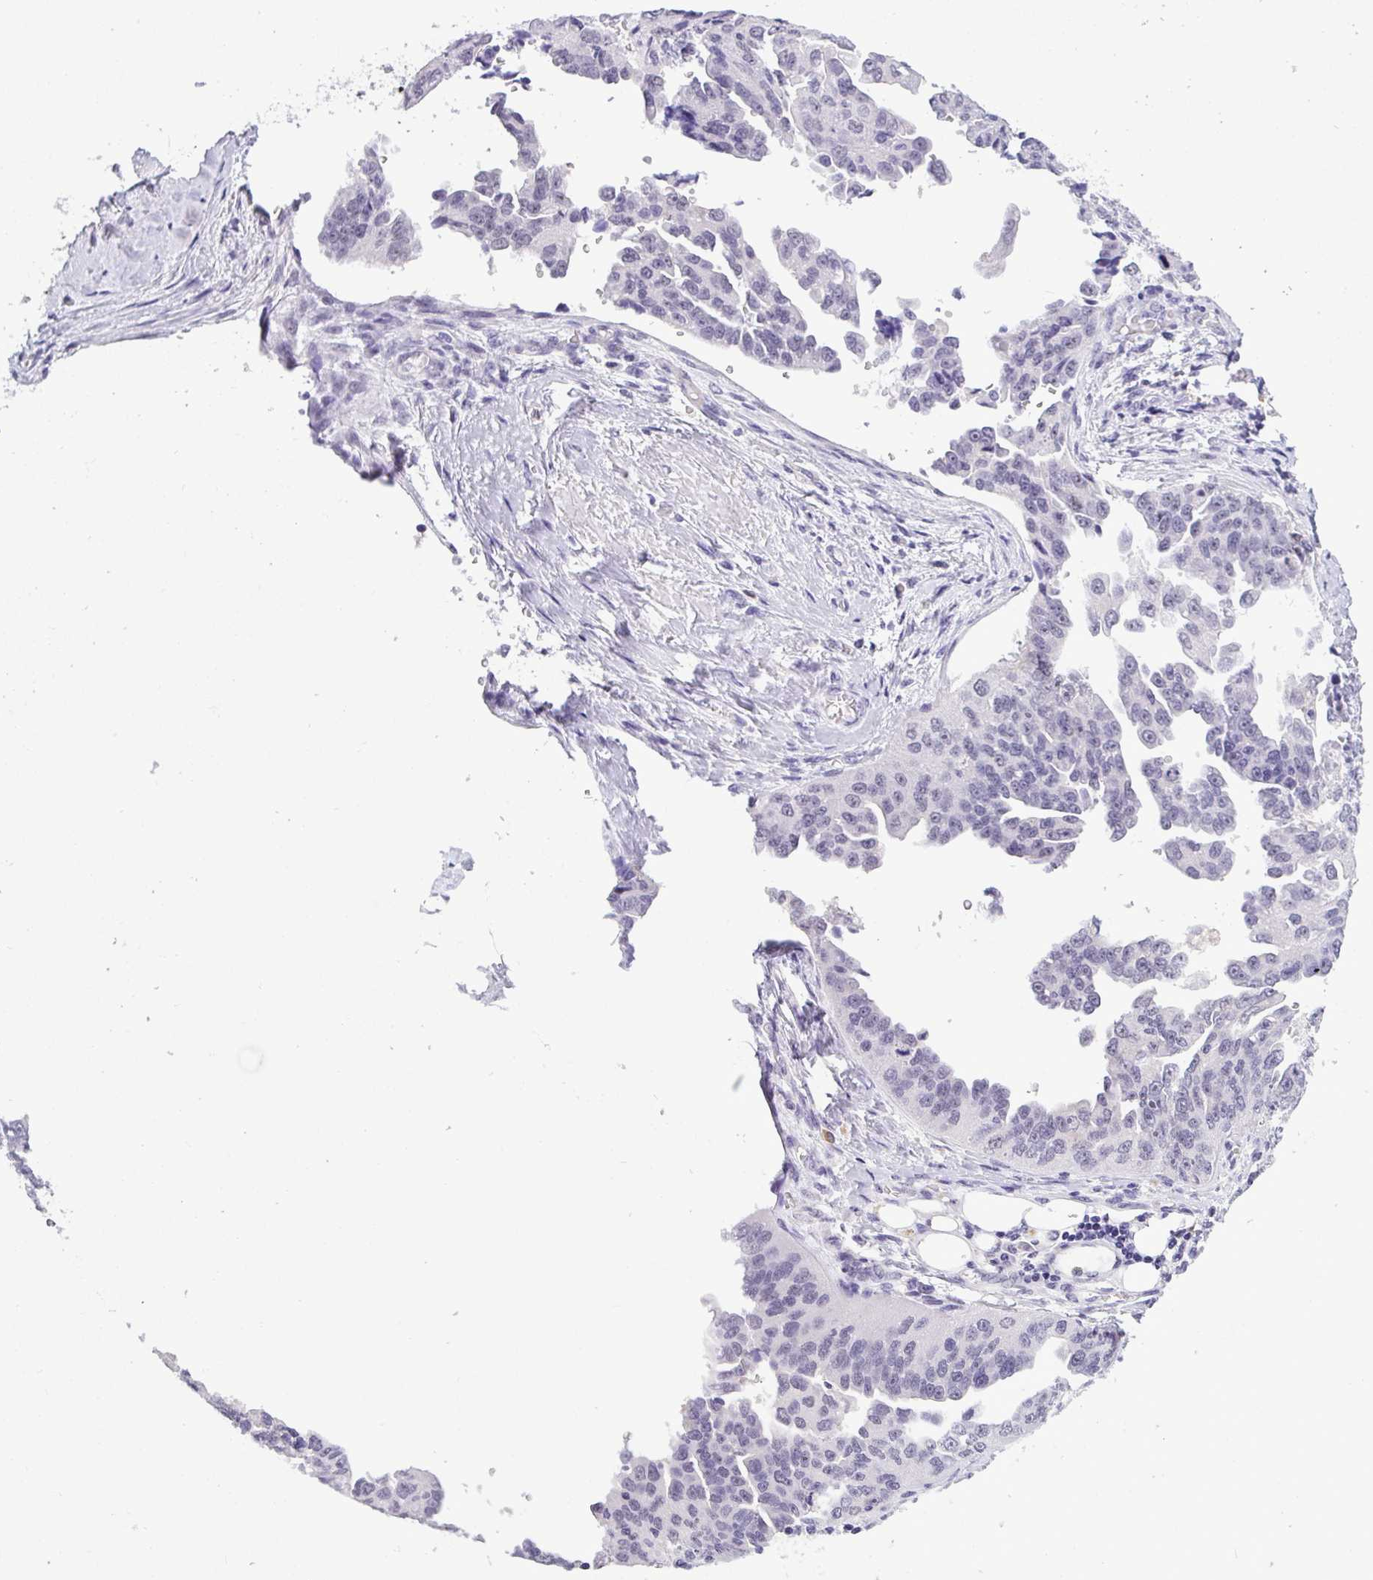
{"staining": {"intensity": "negative", "quantity": "none", "location": "none"}, "tissue": "ovarian cancer", "cell_type": "Tumor cells", "image_type": "cancer", "snomed": [{"axis": "morphology", "description": "Cystadenocarcinoma, serous, NOS"}, {"axis": "topography", "description": "Ovary"}], "caption": "Immunohistochemistry (IHC) of human serous cystadenocarcinoma (ovarian) reveals no positivity in tumor cells. Nuclei are stained in blue.", "gene": "YBX2", "patient": {"sex": "female", "age": 75}}